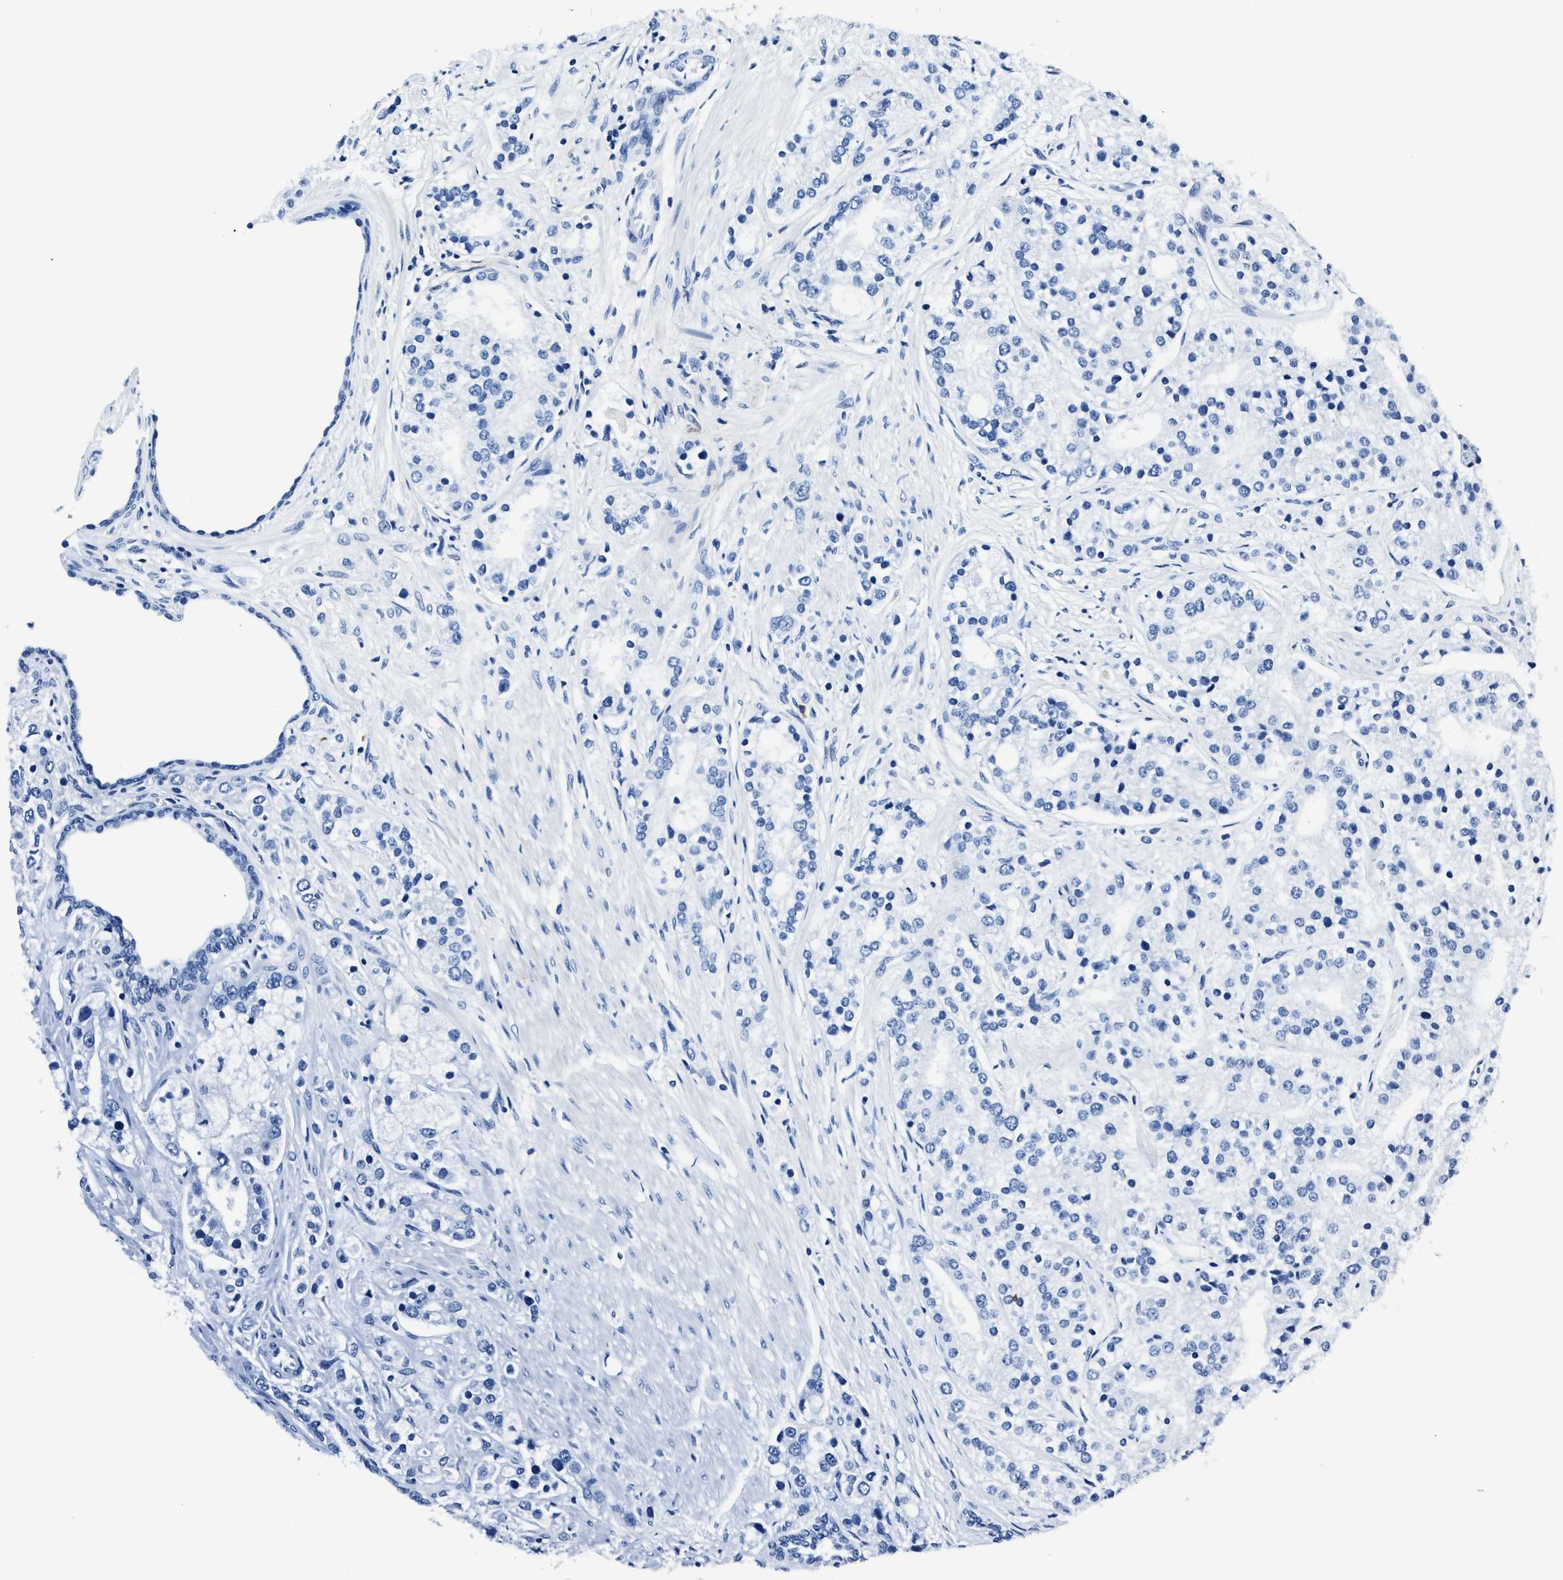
{"staining": {"intensity": "negative", "quantity": "none", "location": "none"}, "tissue": "prostate cancer", "cell_type": "Tumor cells", "image_type": "cancer", "snomed": [{"axis": "morphology", "description": "Adenocarcinoma, High grade"}, {"axis": "topography", "description": "Prostate"}], "caption": "An immunohistochemistry (IHC) histopathology image of prostate cancer (high-grade adenocarcinoma) is shown. There is no staining in tumor cells of prostate cancer (high-grade adenocarcinoma). (IHC, brightfield microscopy, high magnification).", "gene": "FGL2", "patient": {"sex": "male", "age": 50}}